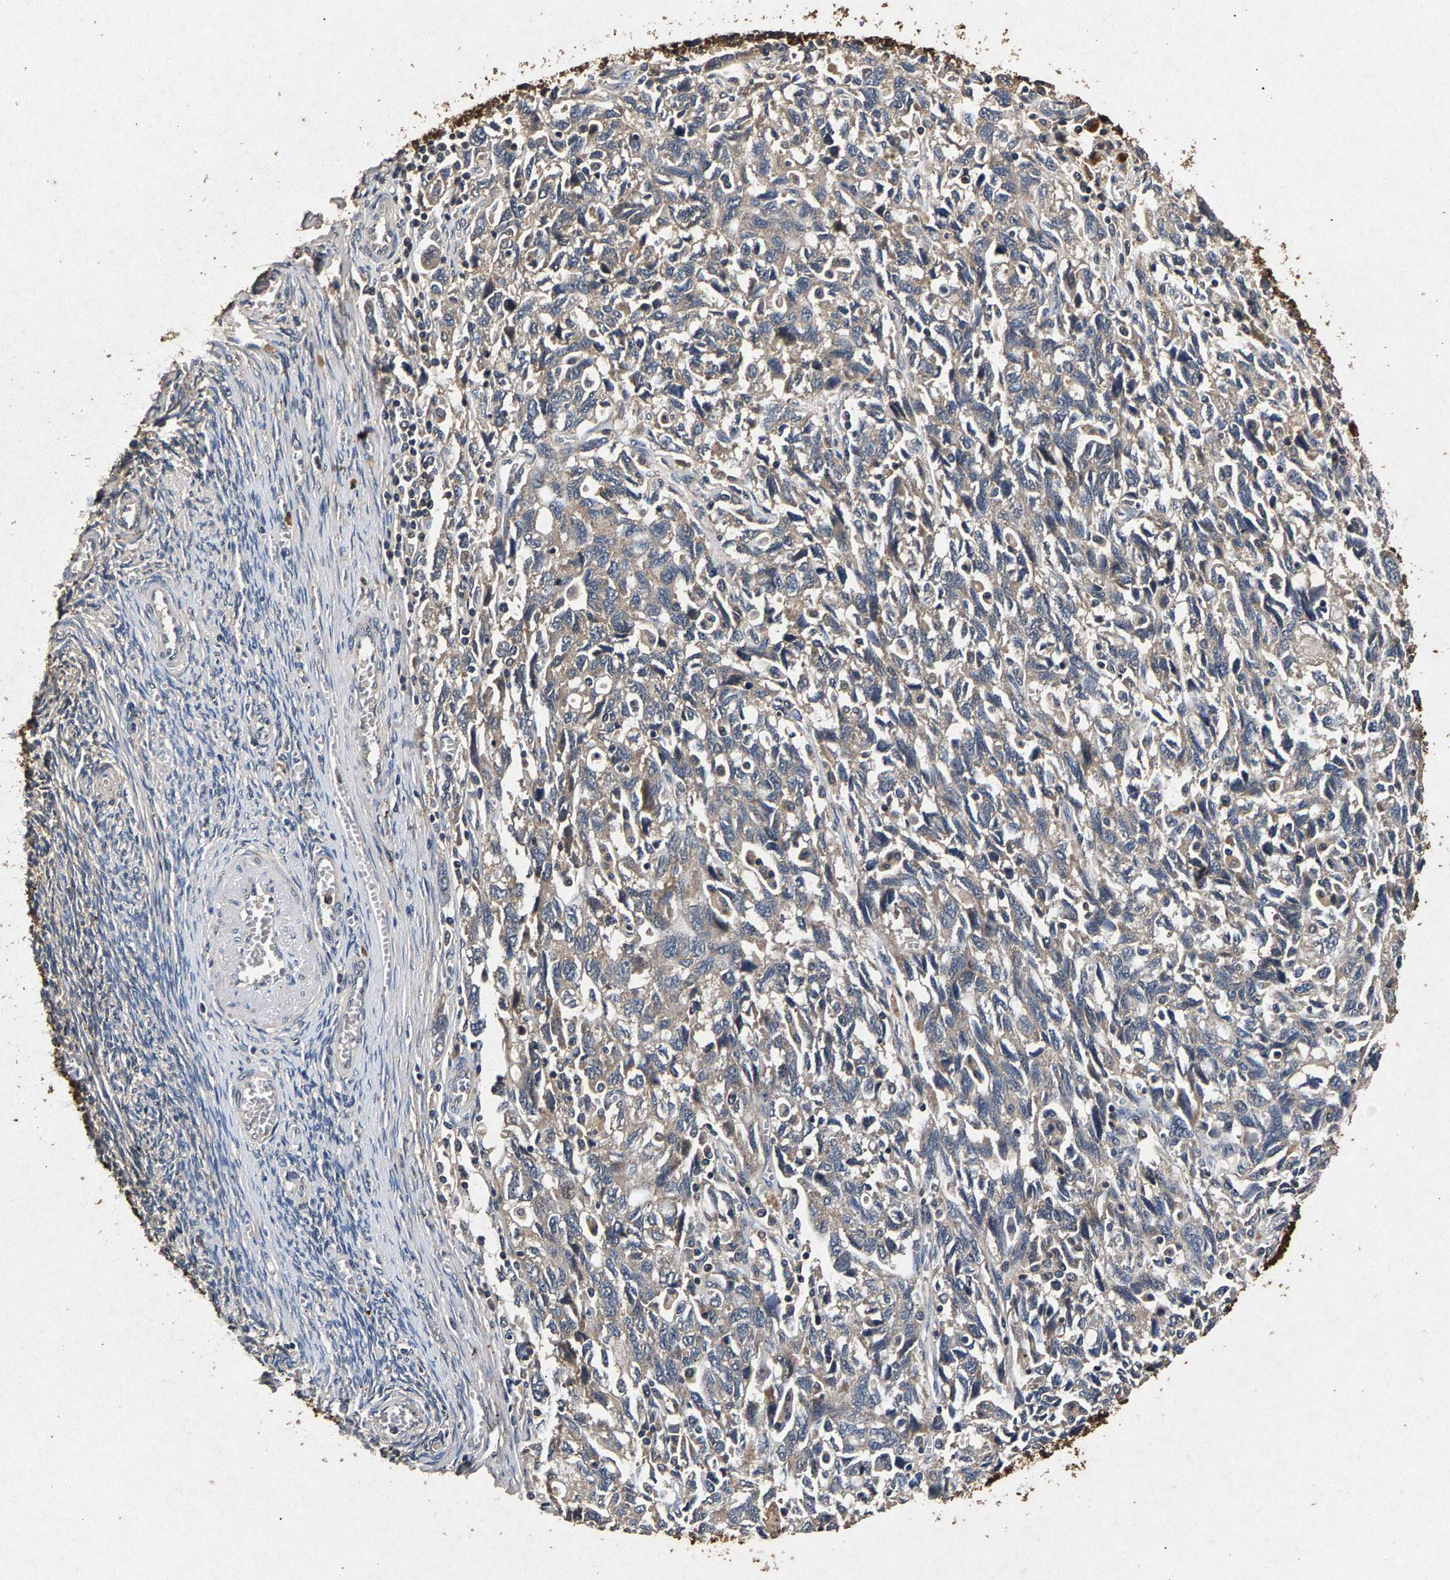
{"staining": {"intensity": "weak", "quantity": "<25%", "location": "cytoplasmic/membranous"}, "tissue": "ovarian cancer", "cell_type": "Tumor cells", "image_type": "cancer", "snomed": [{"axis": "morphology", "description": "Carcinoma, NOS"}, {"axis": "morphology", "description": "Cystadenocarcinoma, serous, NOS"}, {"axis": "topography", "description": "Ovary"}], "caption": "High power microscopy photomicrograph of an IHC photomicrograph of ovarian serous cystadenocarcinoma, revealing no significant positivity in tumor cells.", "gene": "PPP1CC", "patient": {"sex": "female", "age": 69}}